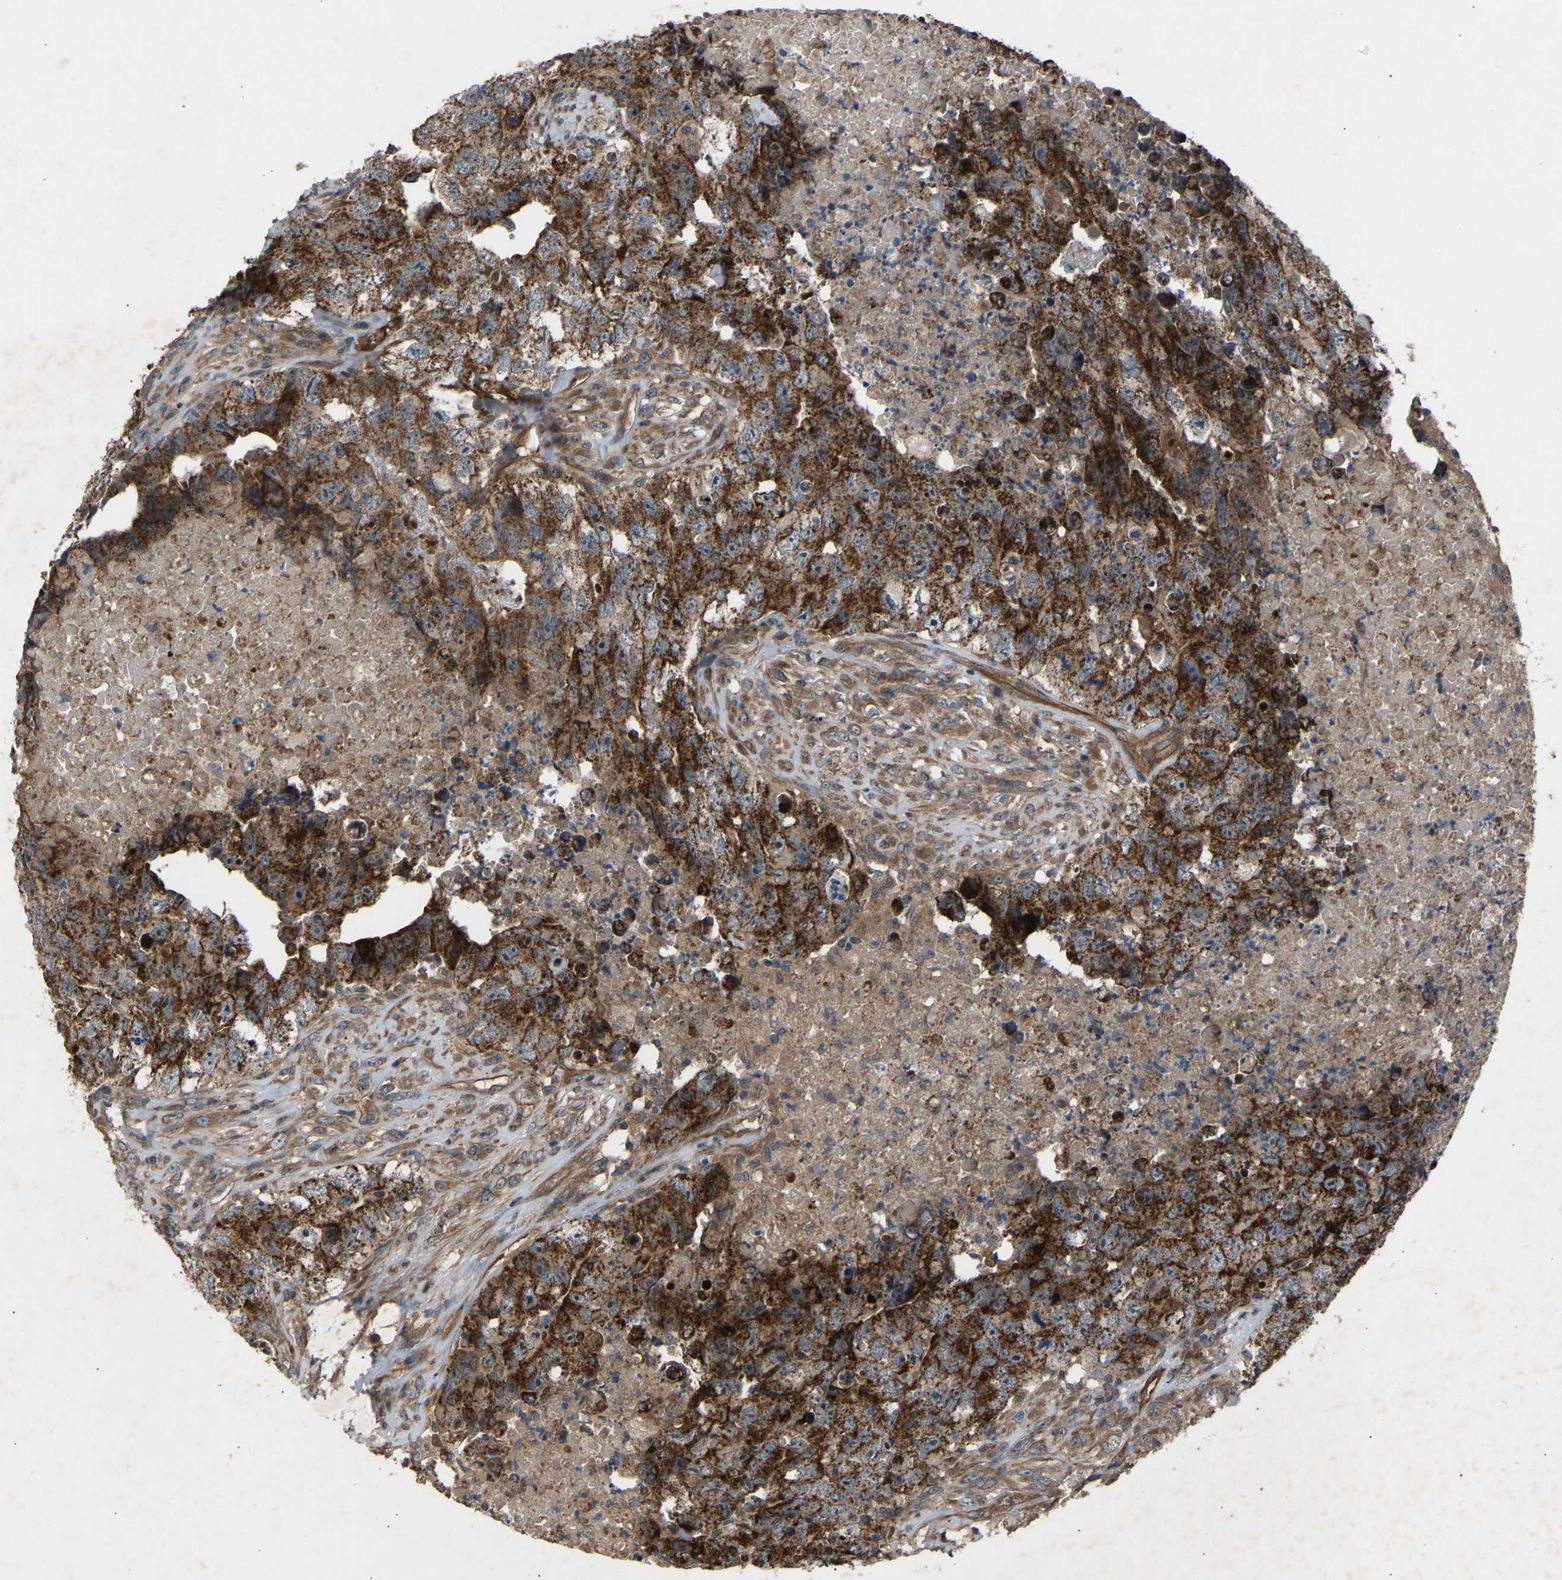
{"staining": {"intensity": "strong", "quantity": "25%-75%", "location": "cytoplasmic/membranous"}, "tissue": "testis cancer", "cell_type": "Tumor cells", "image_type": "cancer", "snomed": [{"axis": "morphology", "description": "Carcinoma, Embryonal, NOS"}, {"axis": "topography", "description": "Testis"}], "caption": "Tumor cells demonstrate high levels of strong cytoplasmic/membranous staining in about 25%-75% of cells in embryonal carcinoma (testis).", "gene": "GAS2L1", "patient": {"sex": "male", "age": 32}}